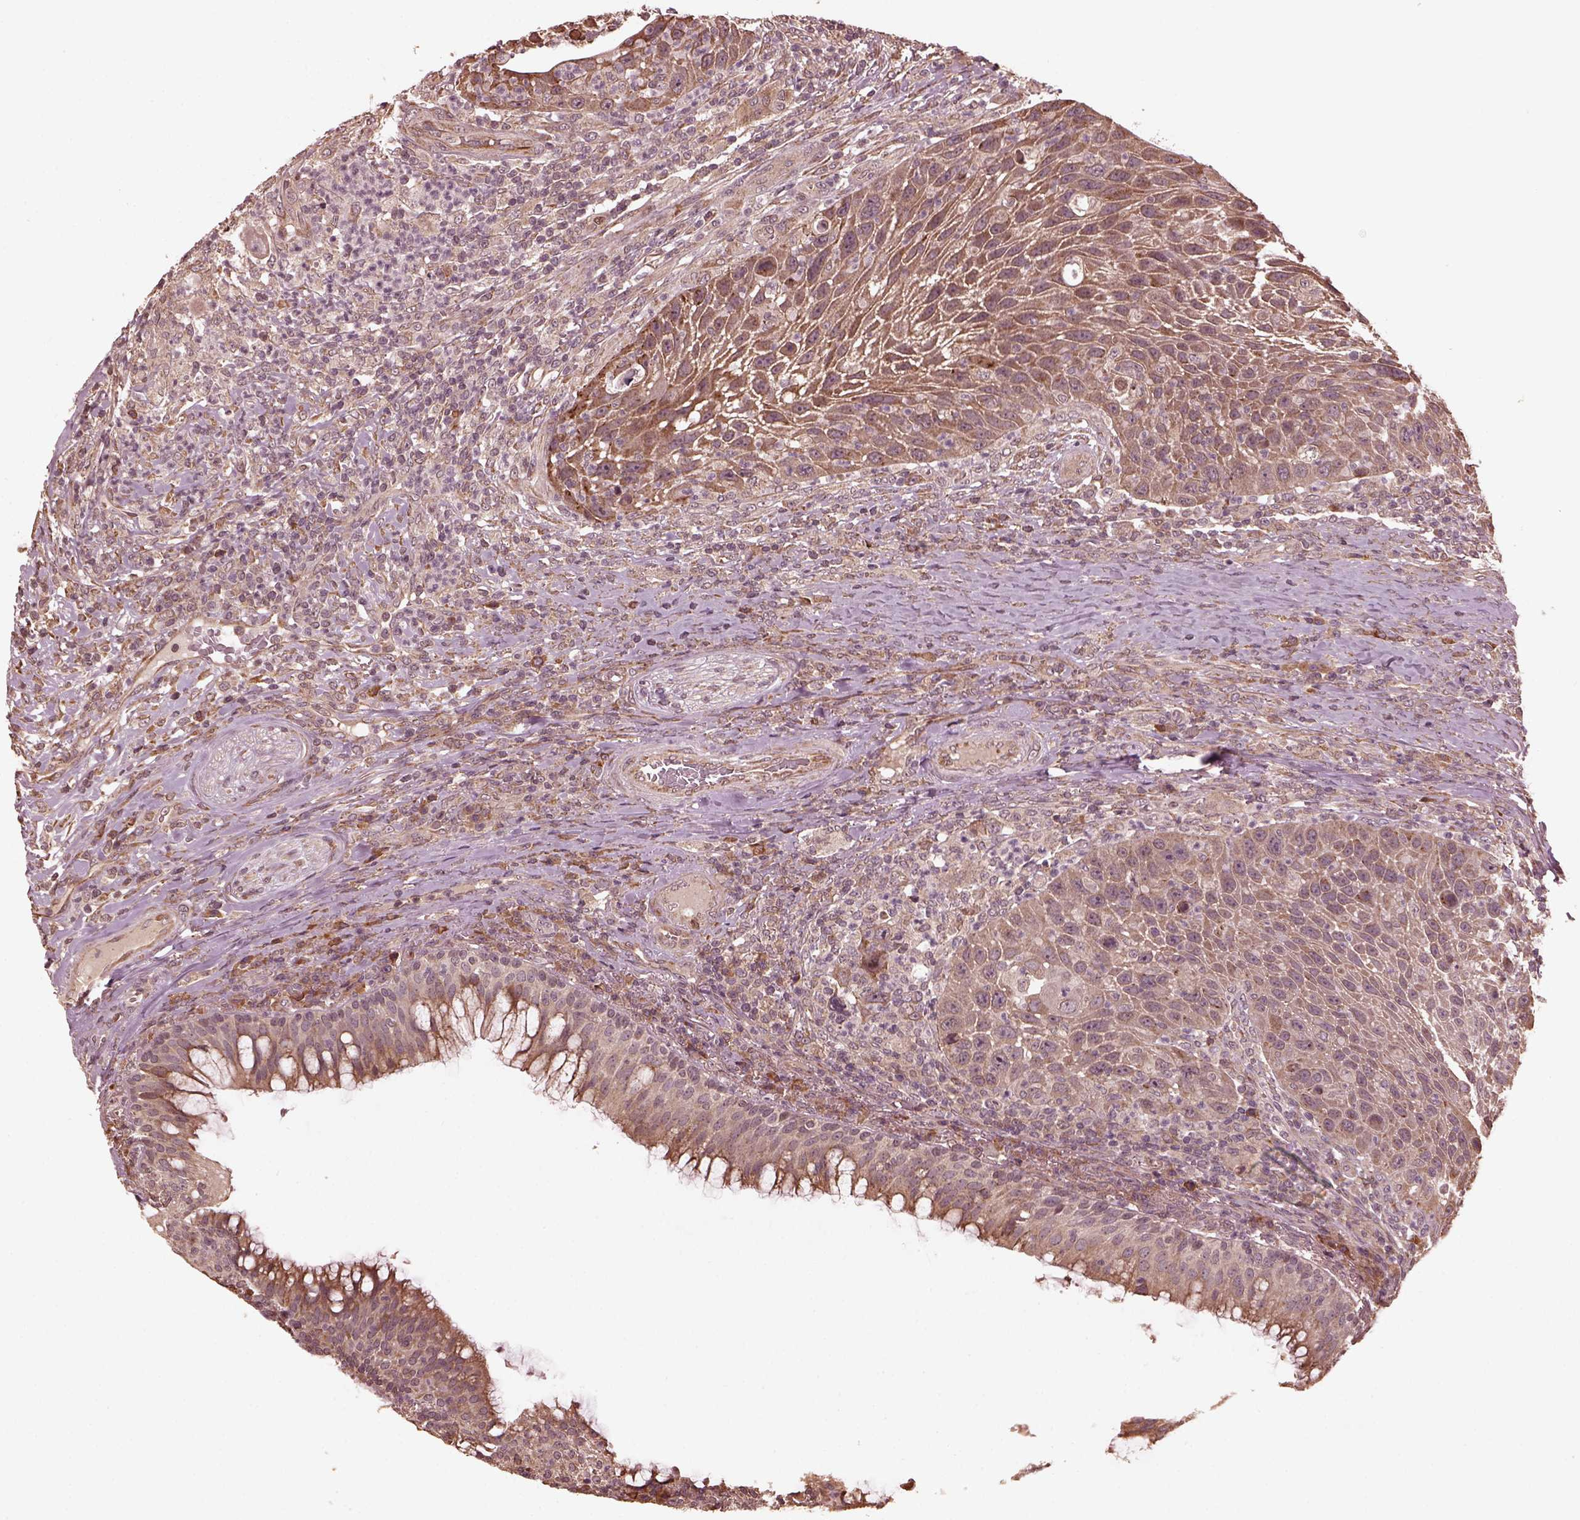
{"staining": {"intensity": "moderate", "quantity": ">75%", "location": "cytoplasmic/membranous"}, "tissue": "head and neck cancer", "cell_type": "Tumor cells", "image_type": "cancer", "snomed": [{"axis": "morphology", "description": "Squamous cell carcinoma, NOS"}, {"axis": "topography", "description": "Head-Neck"}], "caption": "Squamous cell carcinoma (head and neck) stained with a brown dye shows moderate cytoplasmic/membranous positive positivity in about >75% of tumor cells.", "gene": "ZNF292", "patient": {"sex": "male", "age": 69}}